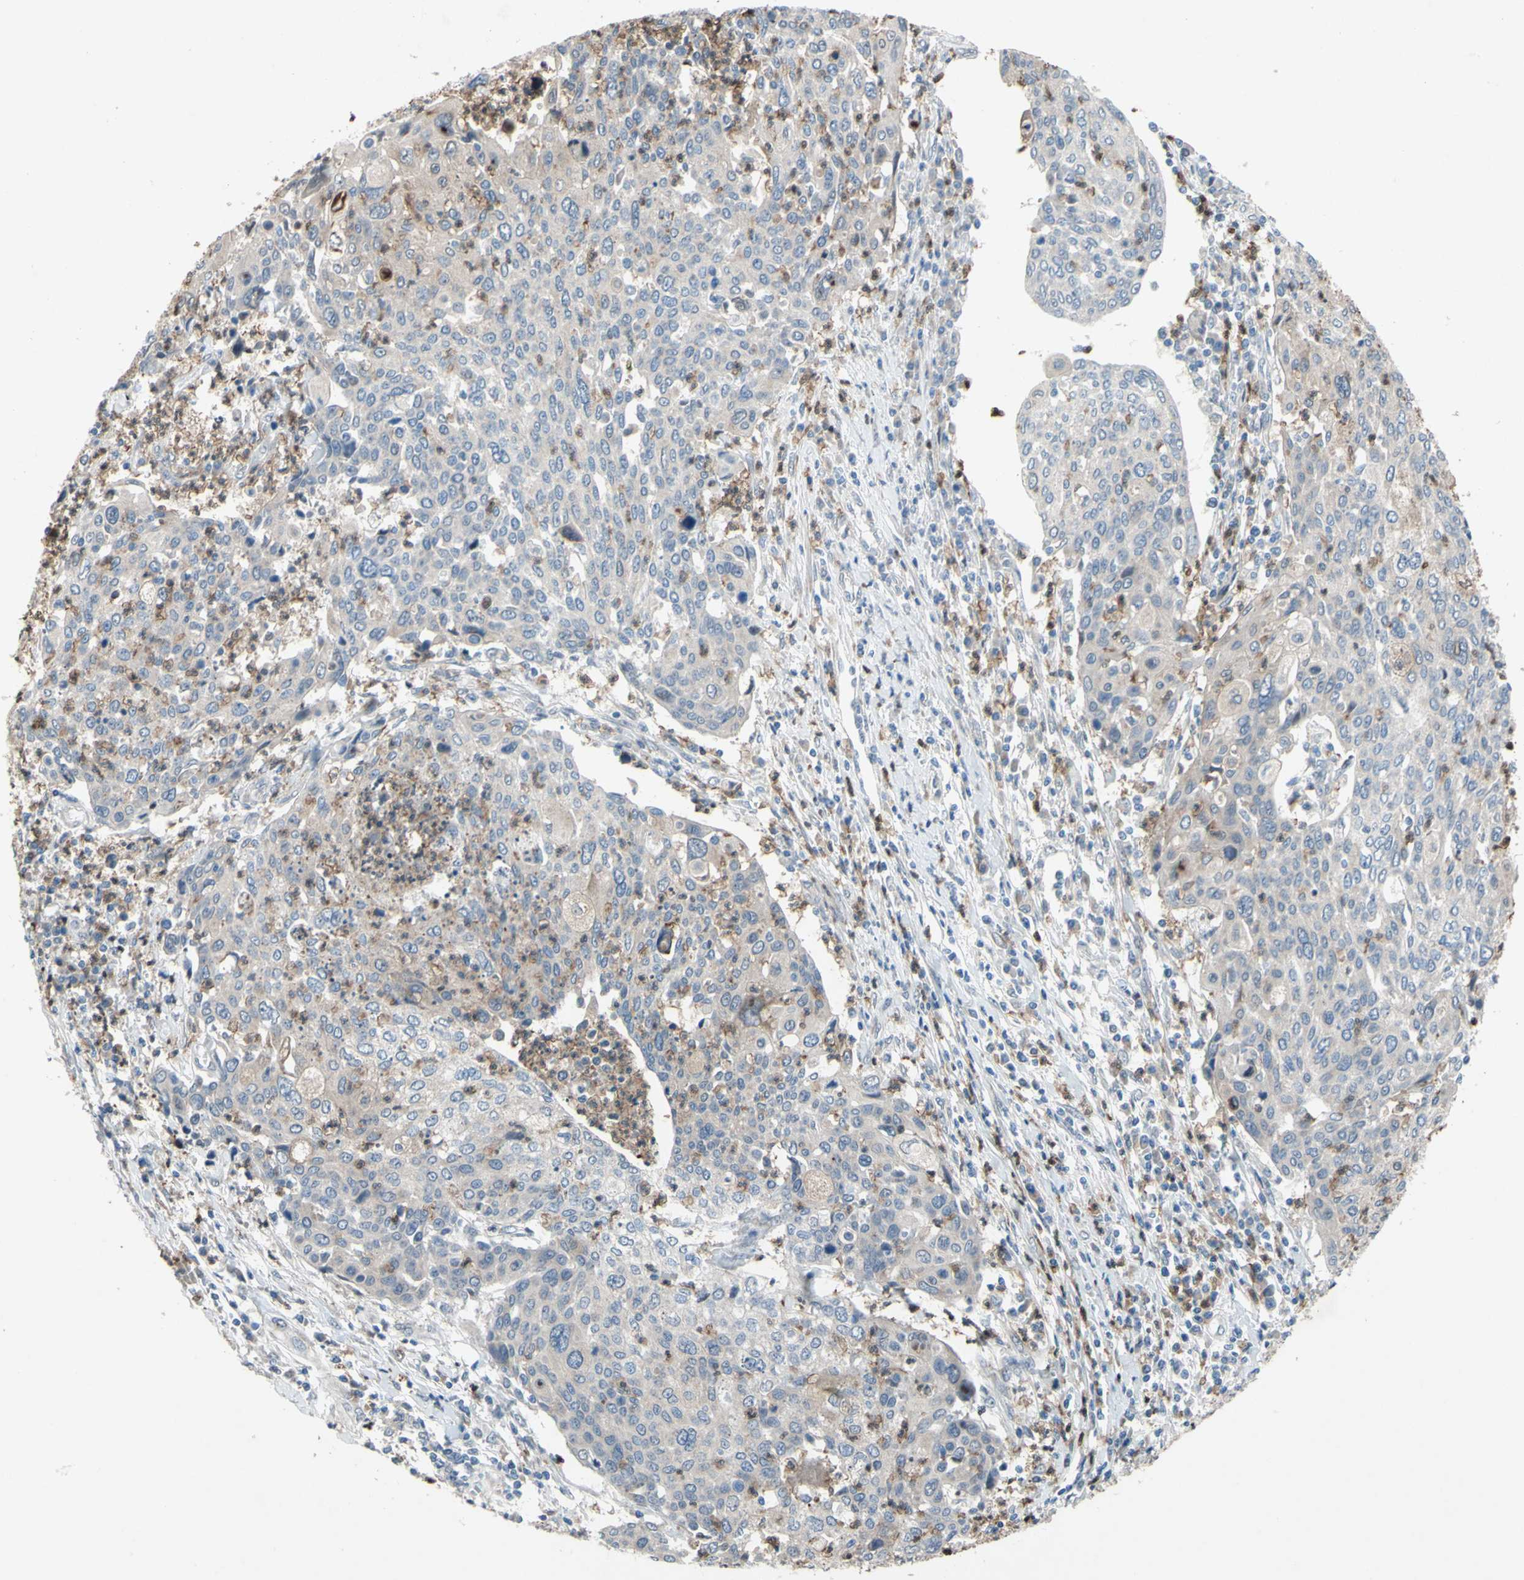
{"staining": {"intensity": "weak", "quantity": ">75%", "location": "cytoplasmic/membranous"}, "tissue": "cervical cancer", "cell_type": "Tumor cells", "image_type": "cancer", "snomed": [{"axis": "morphology", "description": "Squamous cell carcinoma, NOS"}, {"axis": "topography", "description": "Cervix"}], "caption": "Protein staining of cervical cancer tissue demonstrates weak cytoplasmic/membranous staining in approximately >75% of tumor cells. Immunohistochemistry stains the protein of interest in brown and the nuclei are stained blue.", "gene": "GRAMD2B", "patient": {"sex": "female", "age": 40}}